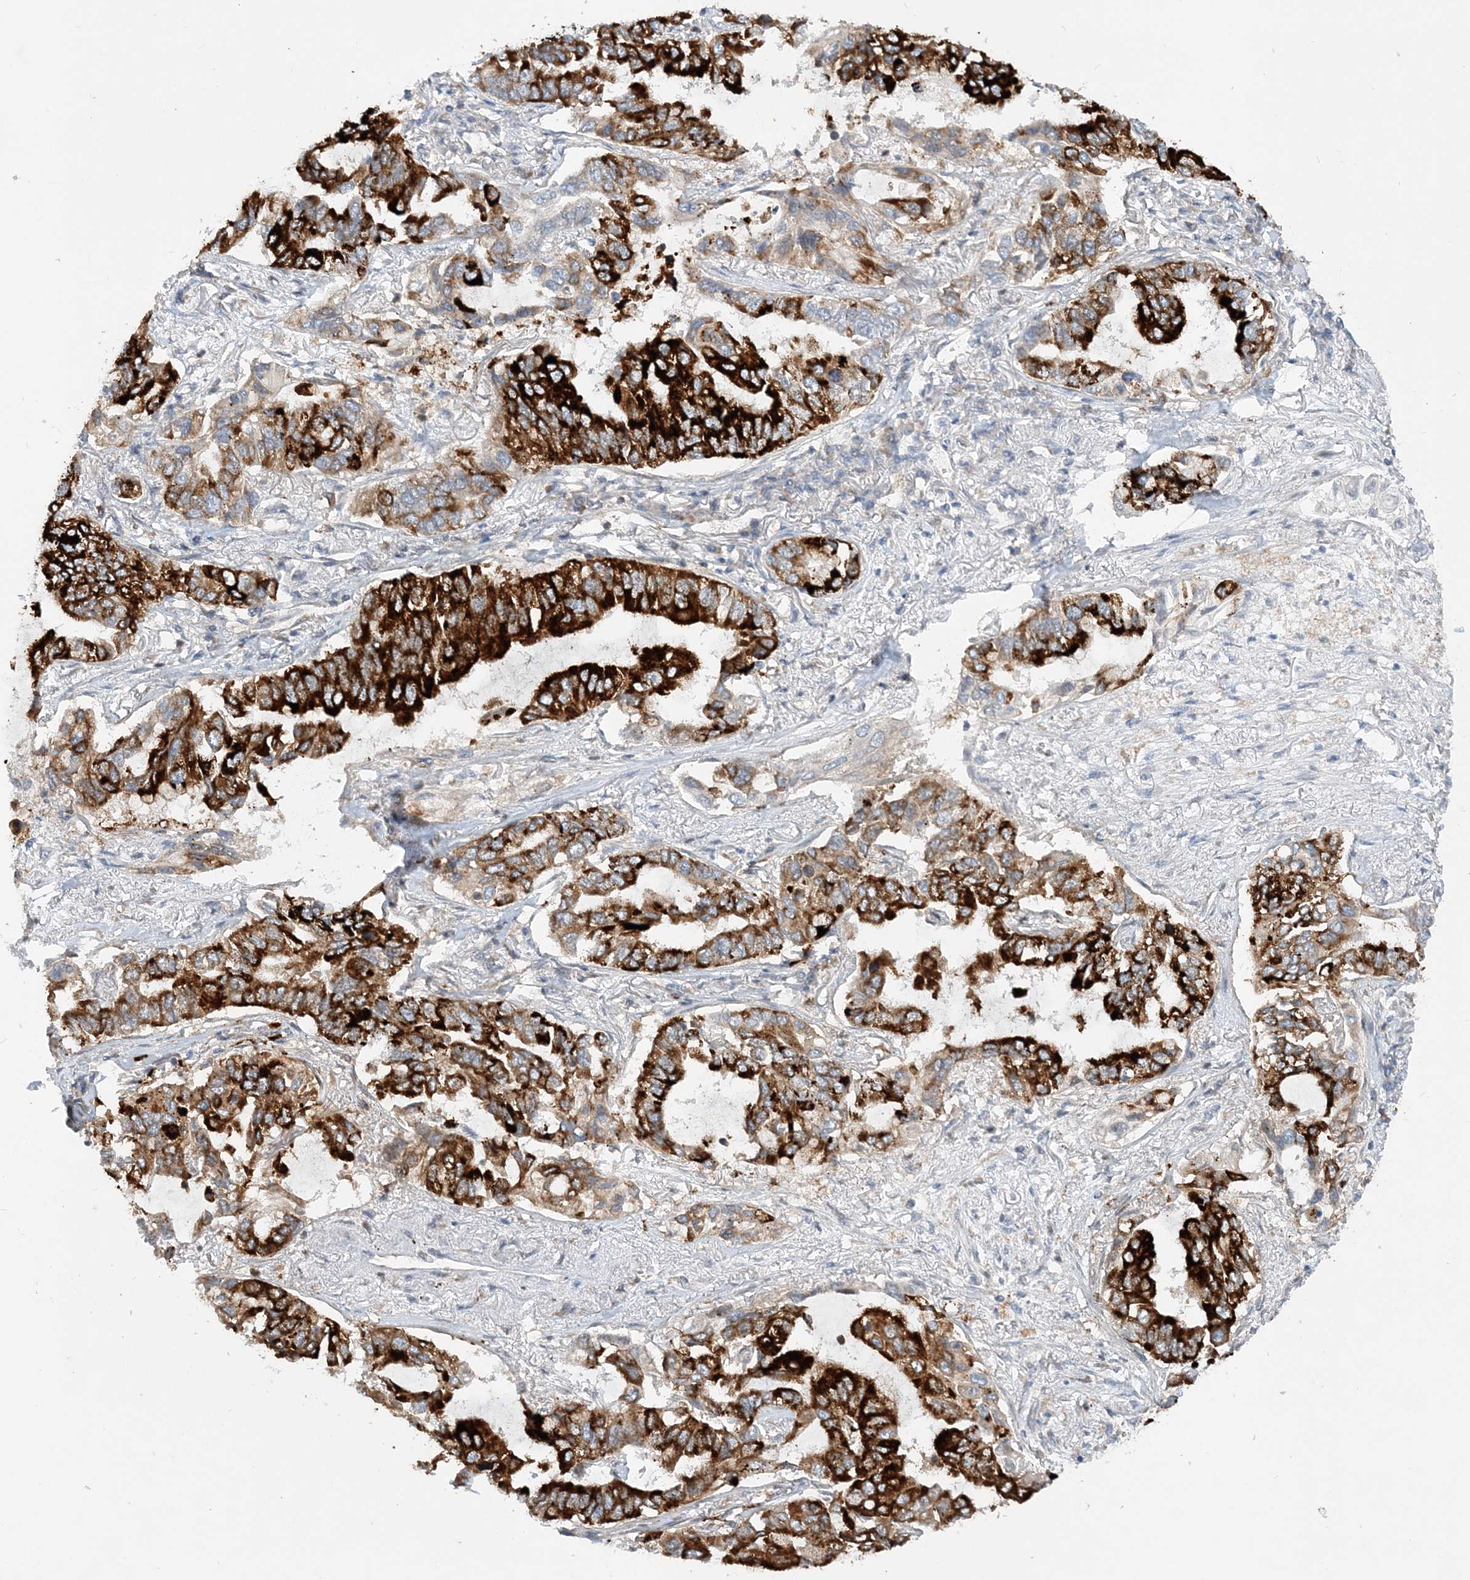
{"staining": {"intensity": "strong", "quantity": ">75%", "location": "cytoplasmic/membranous"}, "tissue": "lung cancer", "cell_type": "Tumor cells", "image_type": "cancer", "snomed": [{"axis": "morphology", "description": "Adenocarcinoma, NOS"}, {"axis": "topography", "description": "Lung"}], "caption": "Immunohistochemistry (IHC) of human lung cancer (adenocarcinoma) reveals high levels of strong cytoplasmic/membranous expression in approximately >75% of tumor cells.", "gene": "LARP4B", "patient": {"sex": "male", "age": 64}}